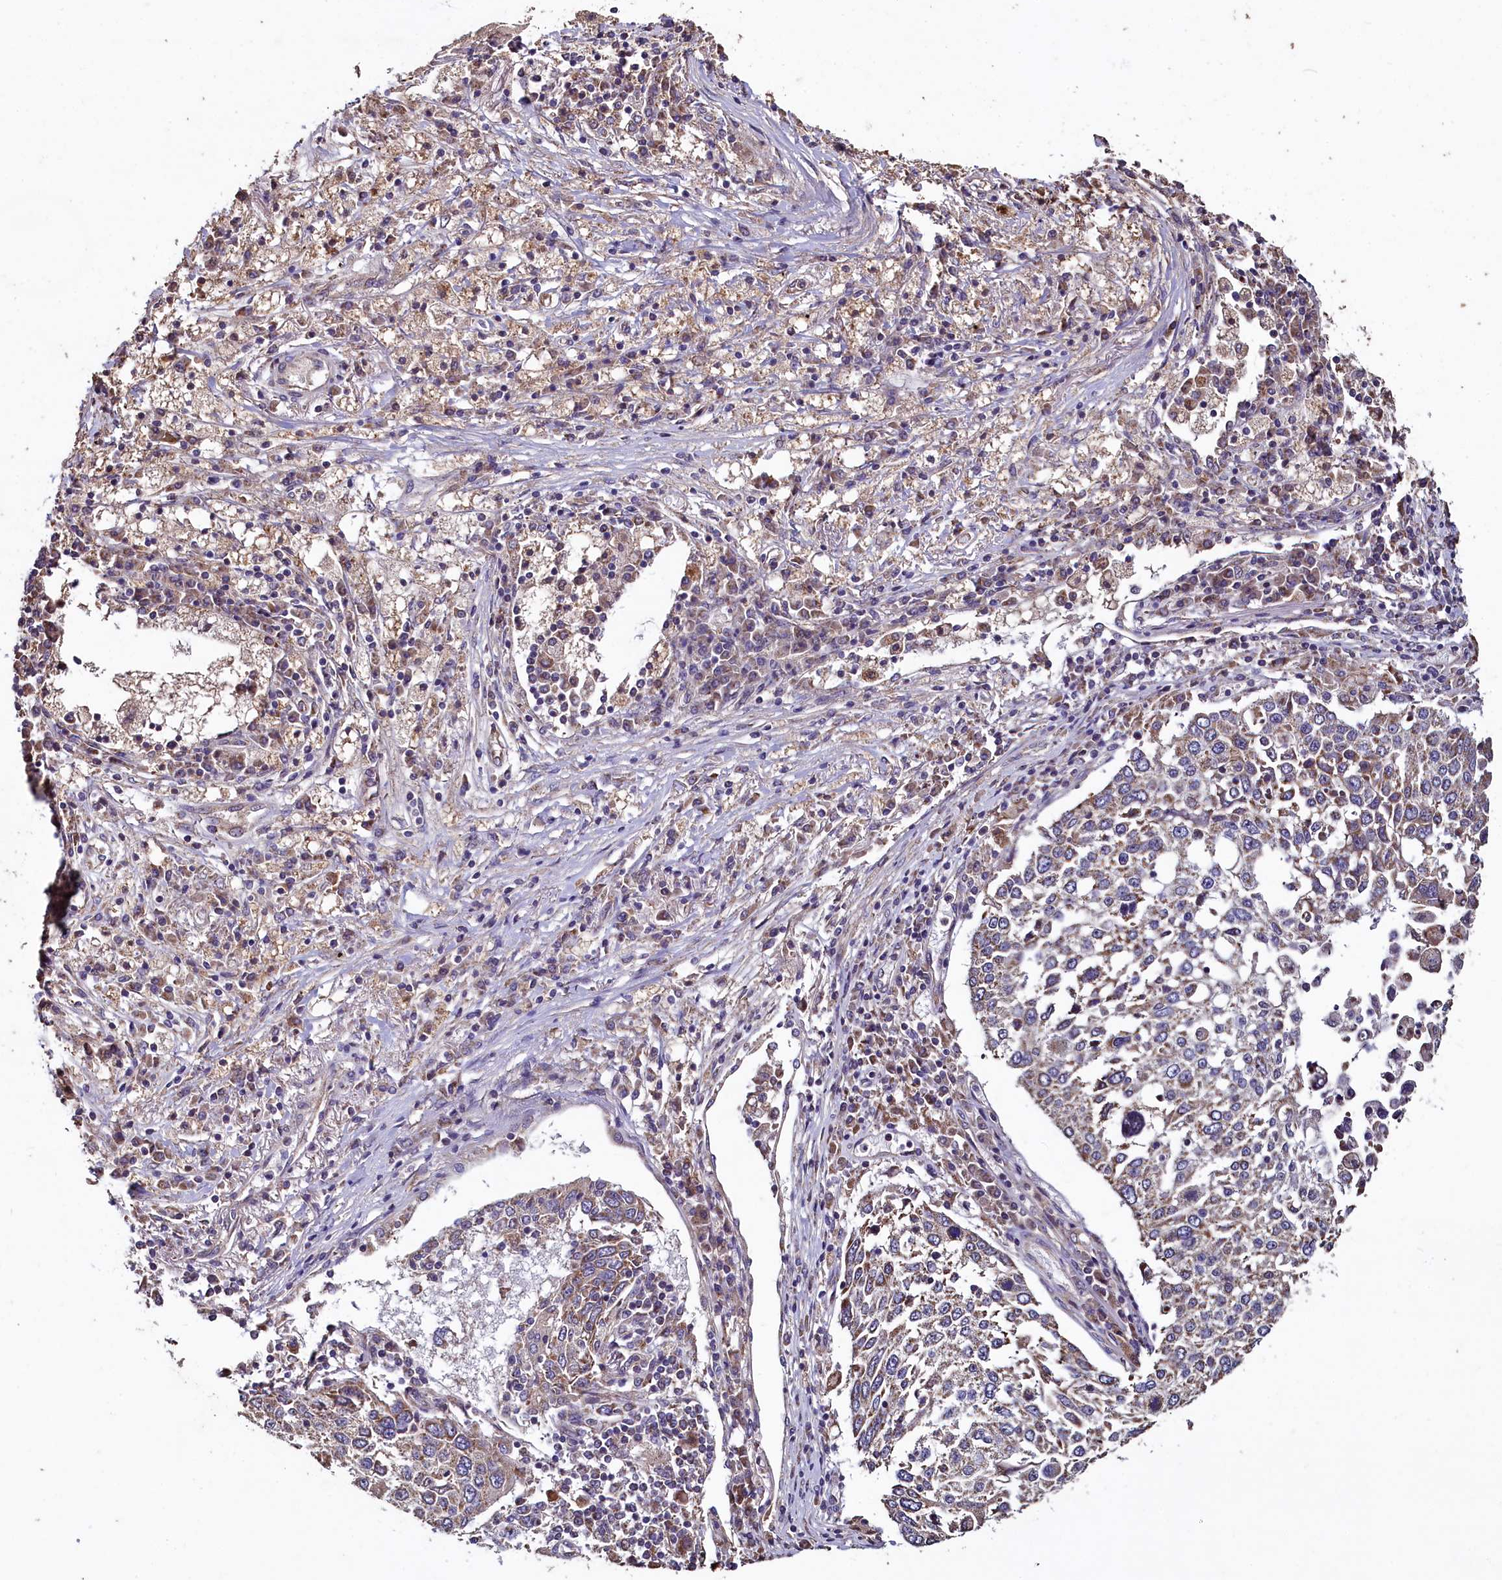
{"staining": {"intensity": "weak", "quantity": ">75%", "location": "cytoplasmic/membranous"}, "tissue": "lung cancer", "cell_type": "Tumor cells", "image_type": "cancer", "snomed": [{"axis": "morphology", "description": "Squamous cell carcinoma, NOS"}, {"axis": "topography", "description": "Lung"}], "caption": "Squamous cell carcinoma (lung) tissue exhibits weak cytoplasmic/membranous positivity in approximately >75% of tumor cells, visualized by immunohistochemistry.", "gene": "COQ9", "patient": {"sex": "male", "age": 65}}